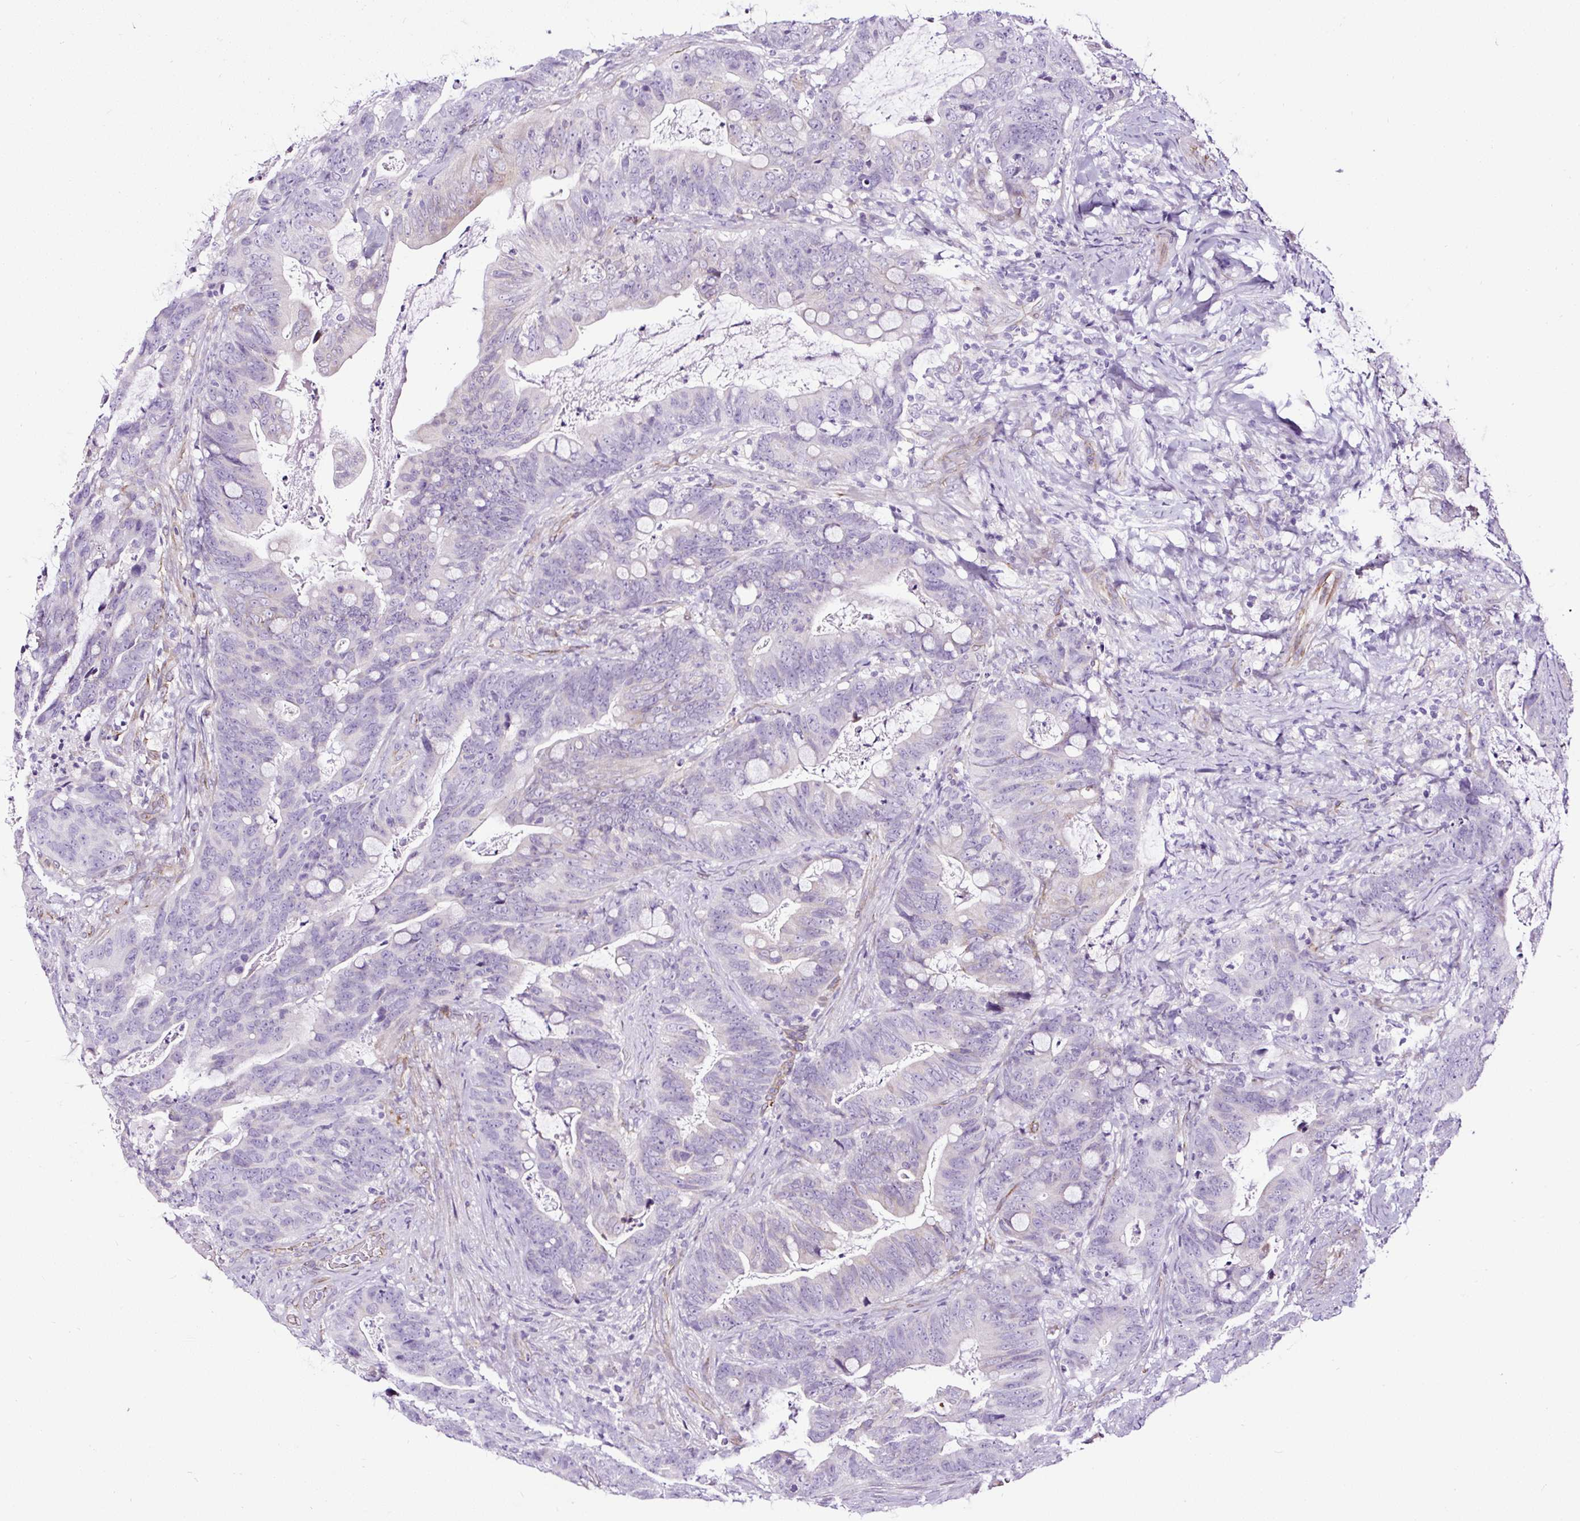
{"staining": {"intensity": "weak", "quantity": "<25%", "location": "cytoplasmic/membranous"}, "tissue": "colorectal cancer", "cell_type": "Tumor cells", "image_type": "cancer", "snomed": [{"axis": "morphology", "description": "Adenocarcinoma, NOS"}, {"axis": "topography", "description": "Colon"}], "caption": "This photomicrograph is of adenocarcinoma (colorectal) stained with IHC to label a protein in brown with the nuclei are counter-stained blue. There is no staining in tumor cells. (Stains: DAB (3,3'-diaminobenzidine) immunohistochemistry (IHC) with hematoxylin counter stain, Microscopy: brightfield microscopy at high magnification).", "gene": "SLC7A8", "patient": {"sex": "female", "age": 82}}